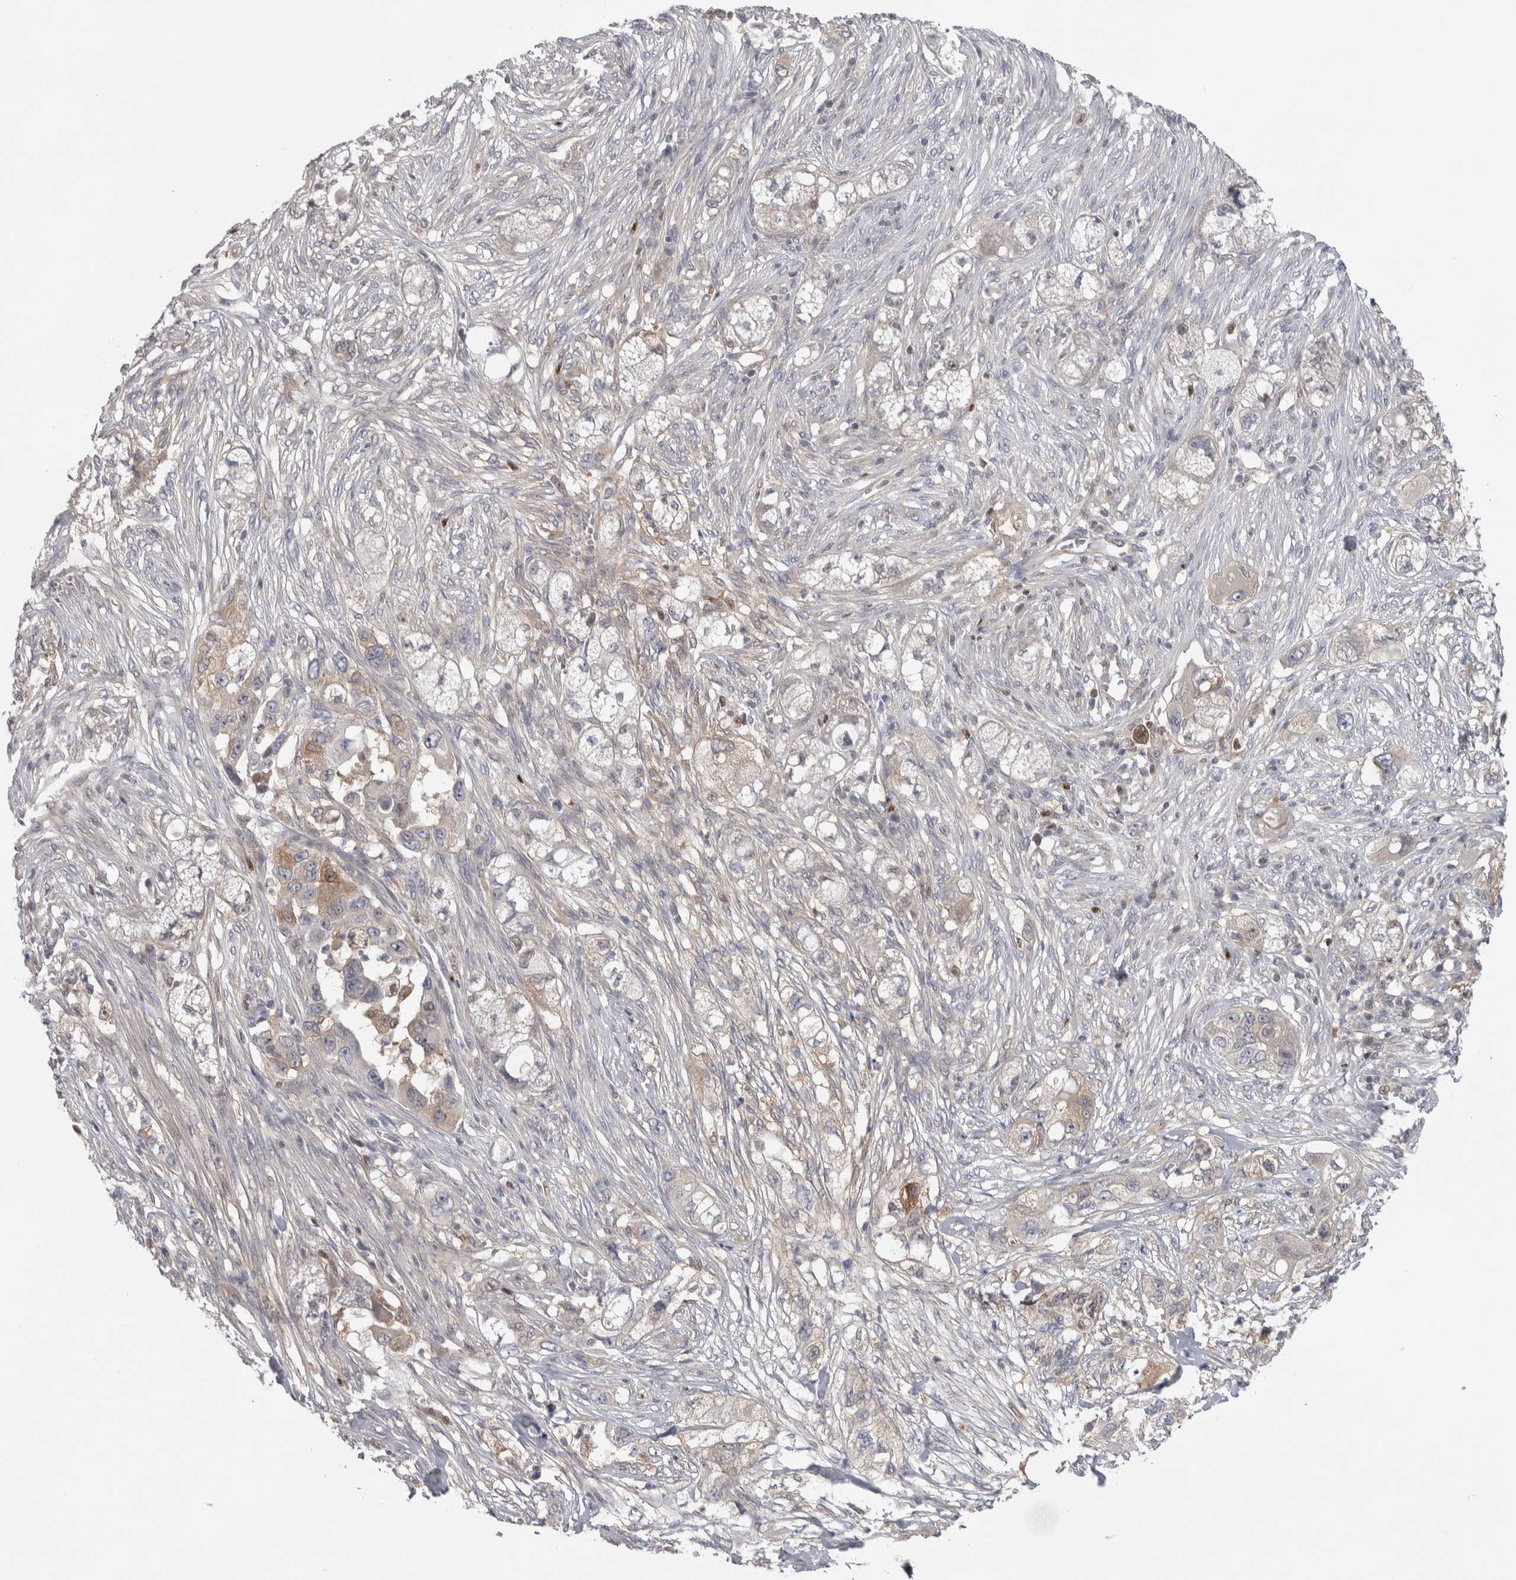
{"staining": {"intensity": "weak", "quantity": "<25%", "location": "cytoplasmic/membranous"}, "tissue": "pancreatic cancer", "cell_type": "Tumor cells", "image_type": "cancer", "snomed": [{"axis": "morphology", "description": "Adenocarcinoma, NOS"}, {"axis": "topography", "description": "Pancreas"}], "caption": "Pancreatic cancer was stained to show a protein in brown. There is no significant positivity in tumor cells.", "gene": "NFKB2", "patient": {"sex": "female", "age": 78}}